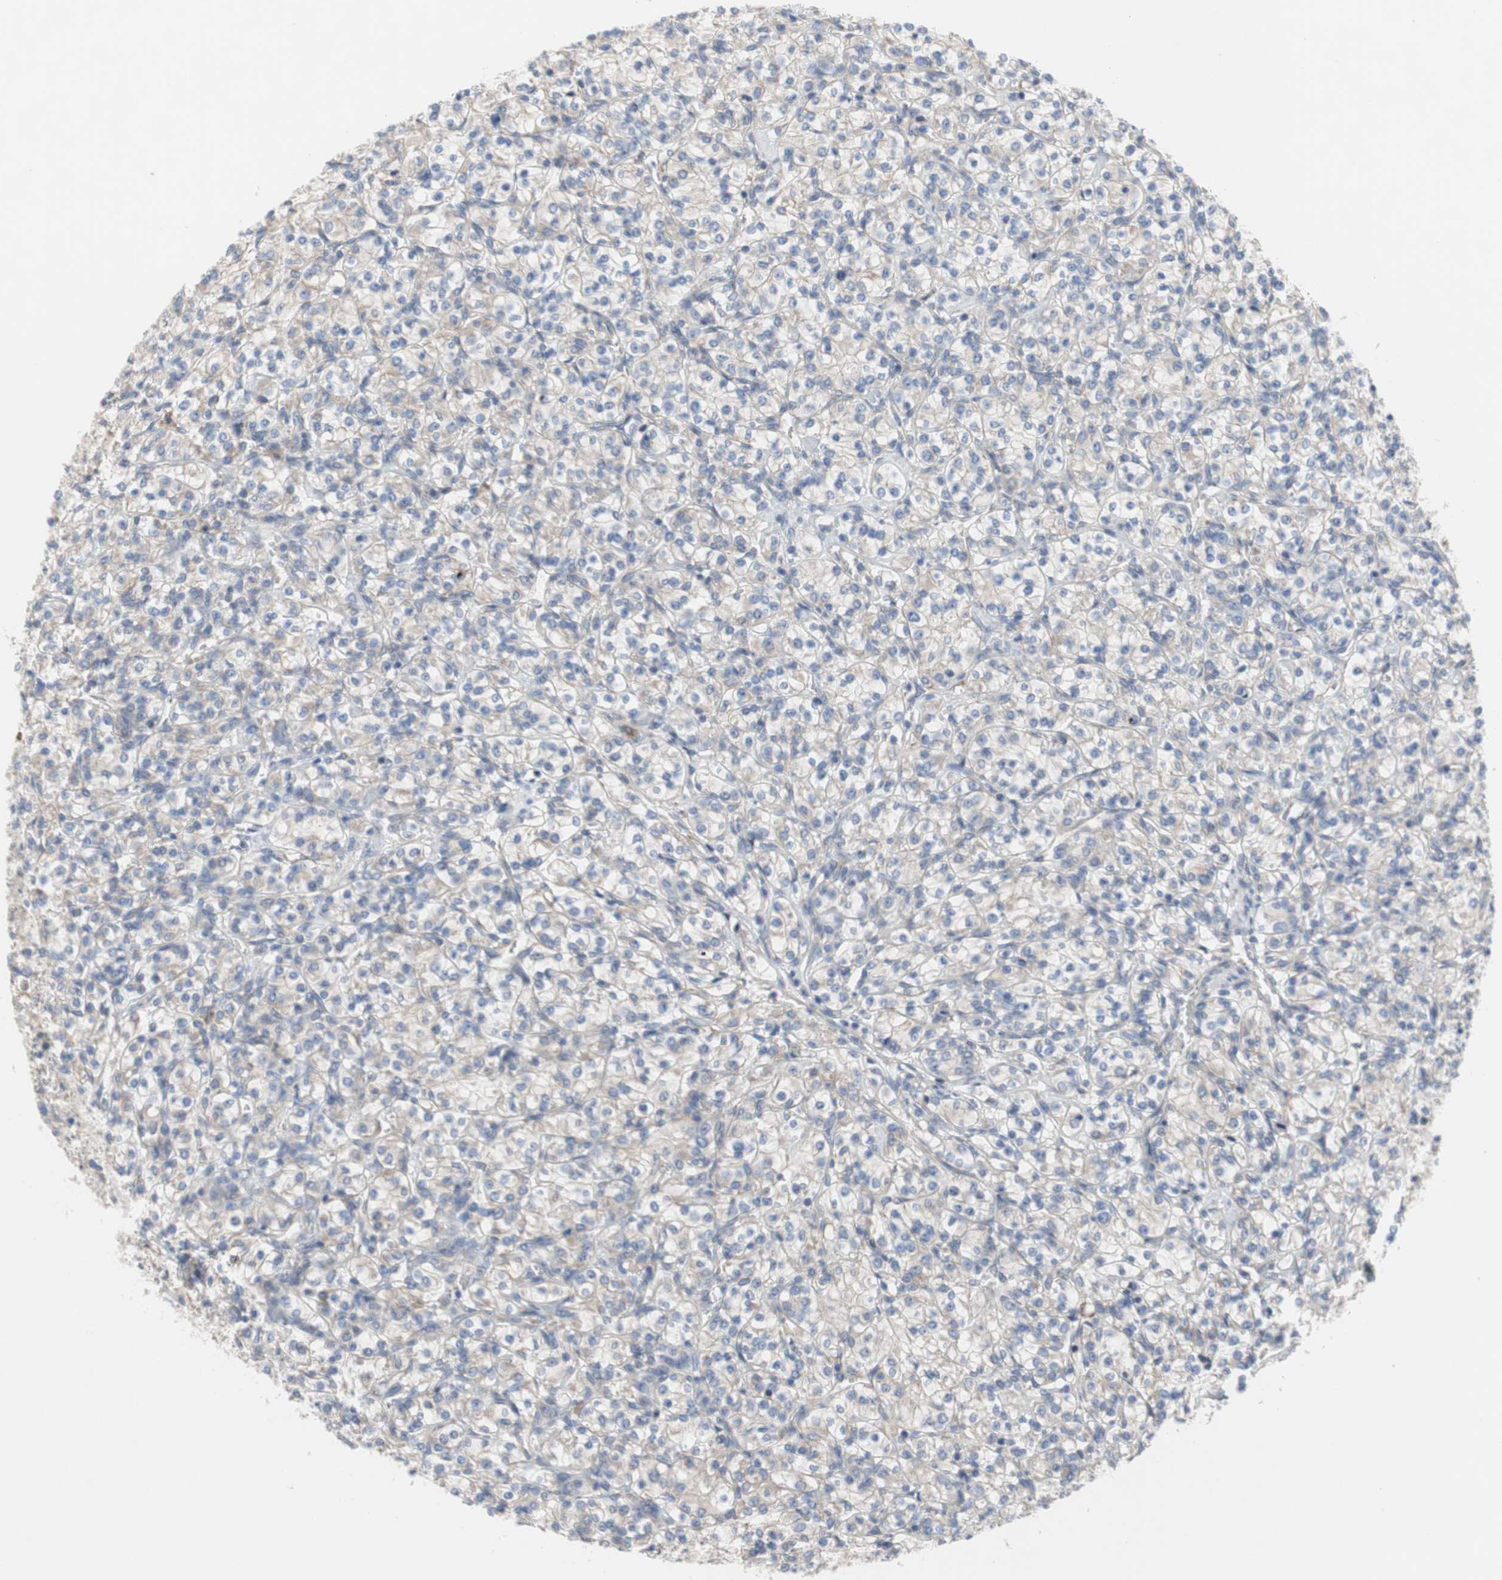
{"staining": {"intensity": "weak", "quantity": "25%-75%", "location": "cytoplasmic/membranous"}, "tissue": "renal cancer", "cell_type": "Tumor cells", "image_type": "cancer", "snomed": [{"axis": "morphology", "description": "Adenocarcinoma, NOS"}, {"axis": "topography", "description": "Kidney"}], "caption": "This is a micrograph of immunohistochemistry staining of adenocarcinoma (renal), which shows weak expression in the cytoplasmic/membranous of tumor cells.", "gene": "TTC14", "patient": {"sex": "male", "age": 77}}